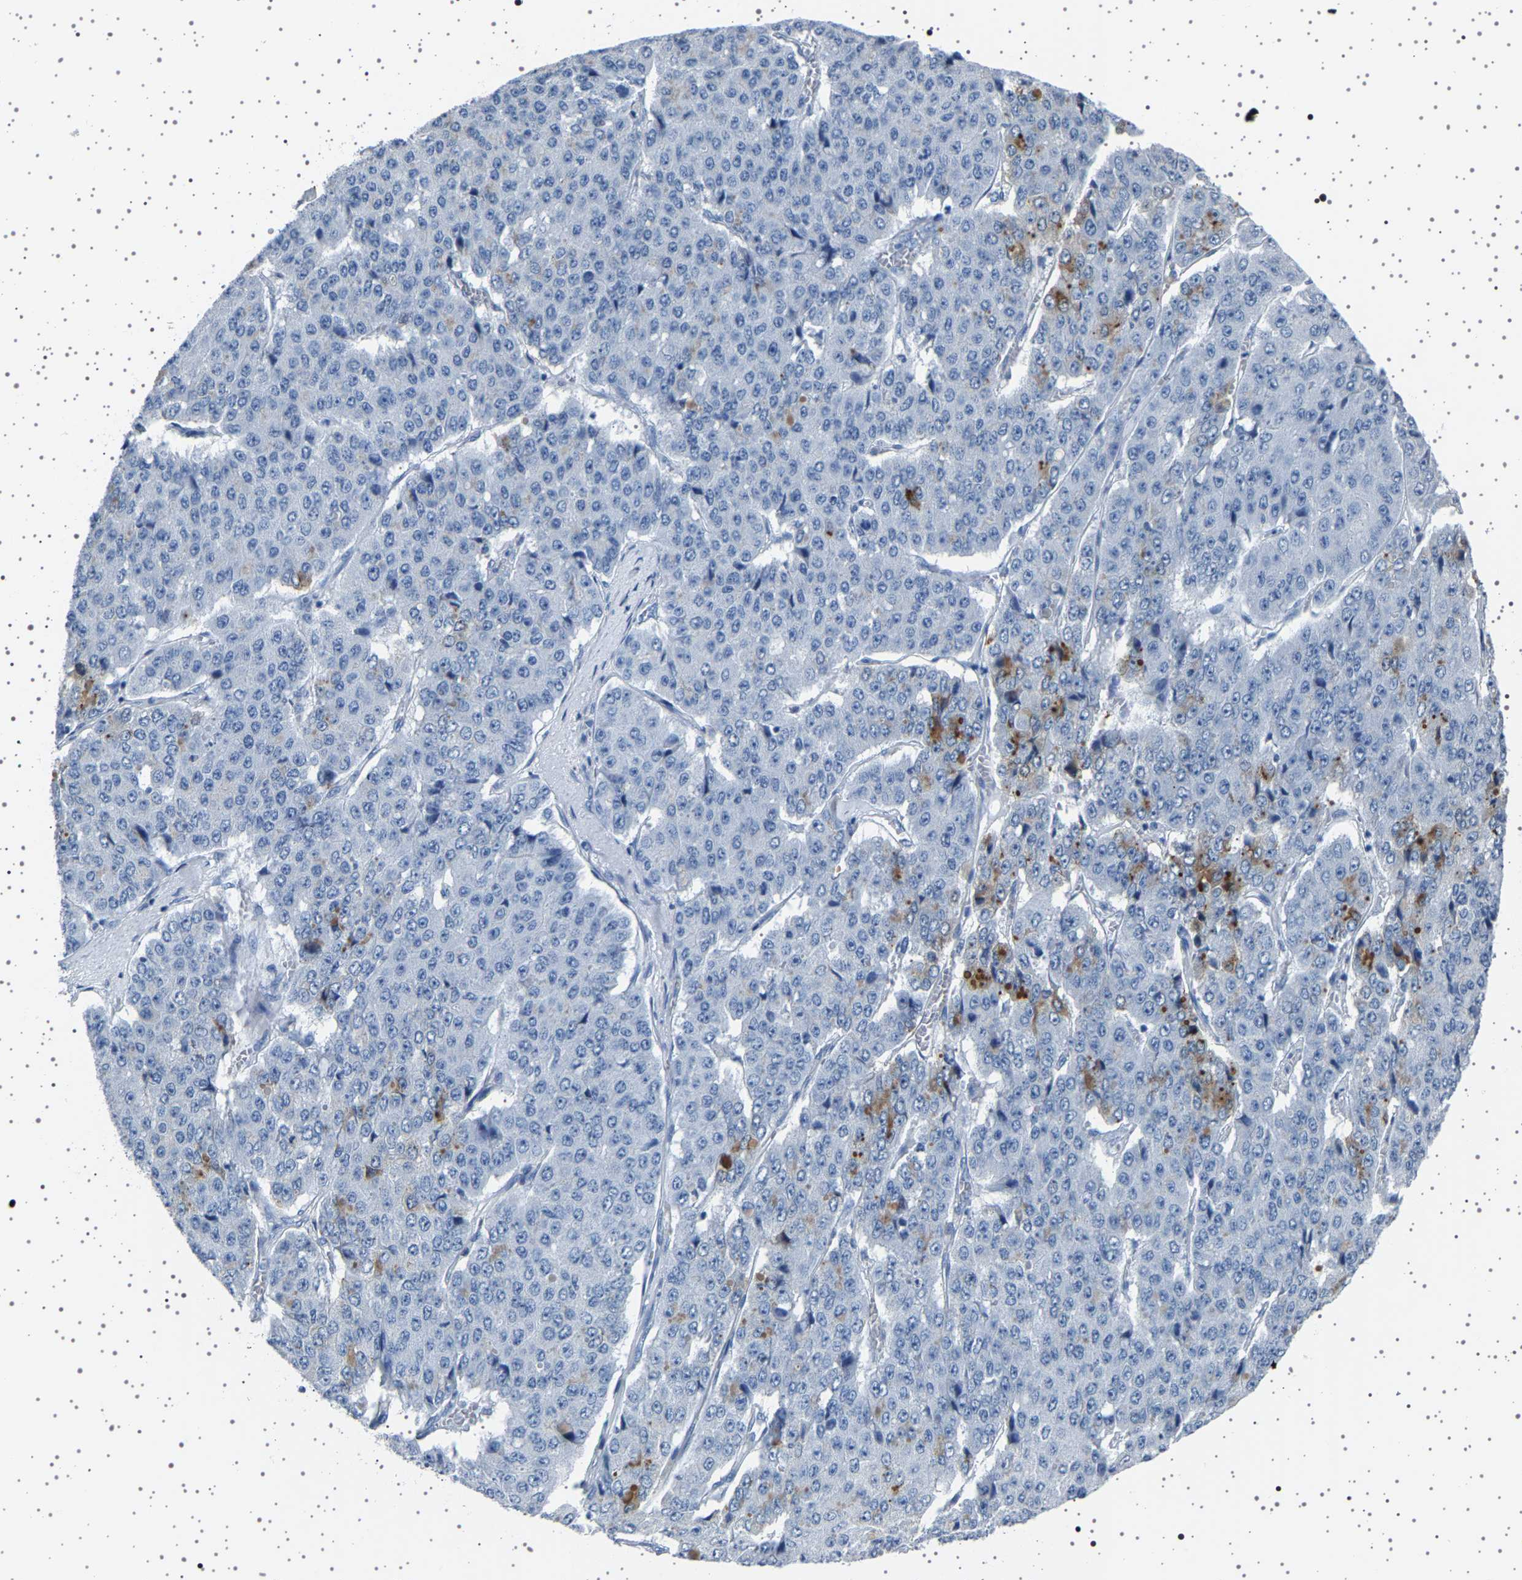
{"staining": {"intensity": "negative", "quantity": "none", "location": "none"}, "tissue": "pancreatic cancer", "cell_type": "Tumor cells", "image_type": "cancer", "snomed": [{"axis": "morphology", "description": "Adenocarcinoma, NOS"}, {"axis": "topography", "description": "Pancreas"}], "caption": "IHC of pancreatic cancer (adenocarcinoma) displays no expression in tumor cells.", "gene": "TFF3", "patient": {"sex": "male", "age": 50}}